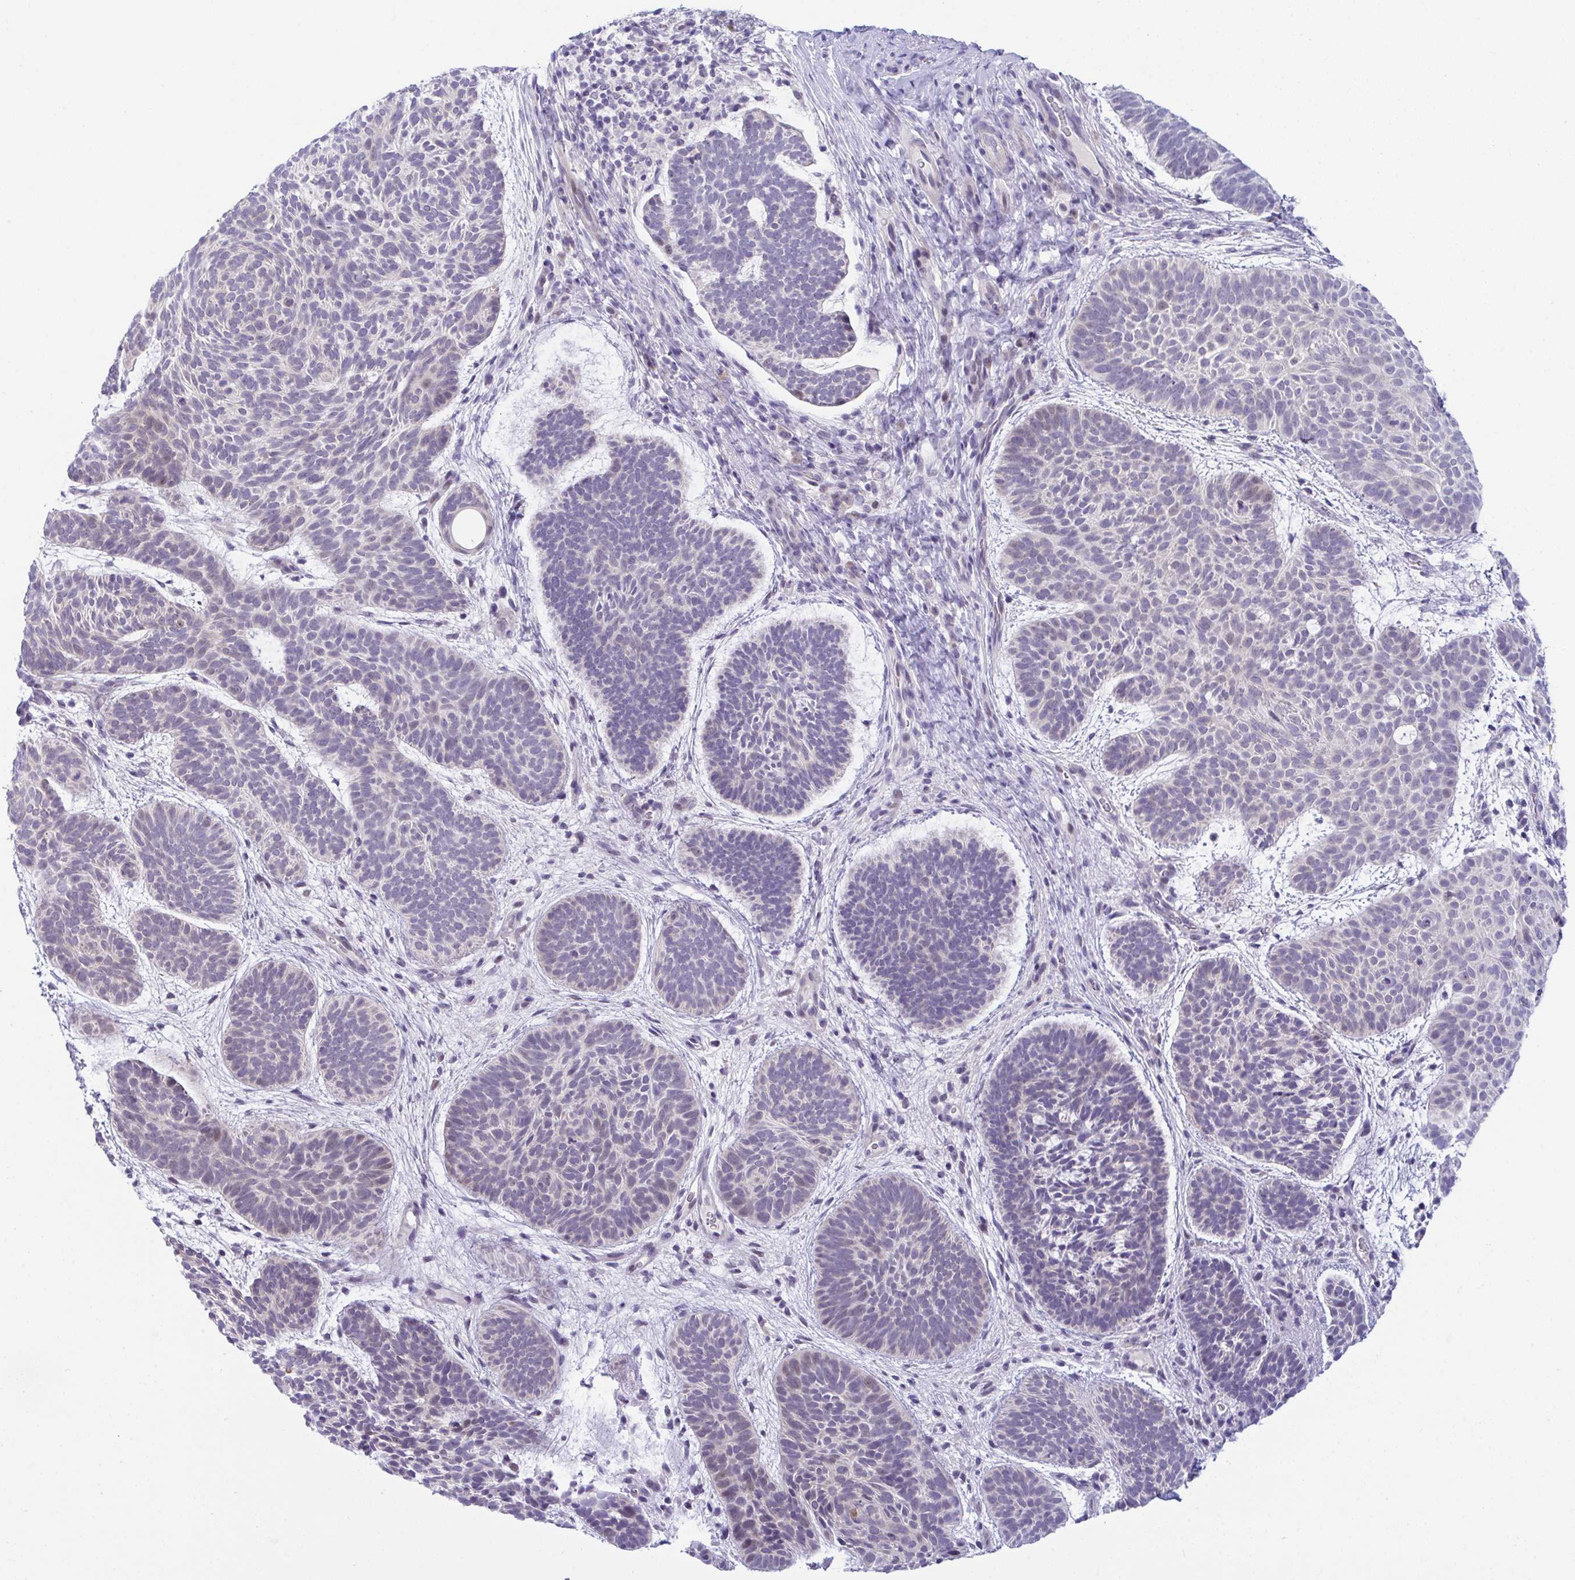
{"staining": {"intensity": "negative", "quantity": "none", "location": "none"}, "tissue": "skin cancer", "cell_type": "Tumor cells", "image_type": "cancer", "snomed": [{"axis": "morphology", "description": "Basal cell carcinoma"}, {"axis": "topography", "description": "Skin"}, {"axis": "topography", "description": "Skin of face"}], "caption": "There is no significant expression in tumor cells of basal cell carcinoma (skin).", "gene": "USP35", "patient": {"sex": "male", "age": 73}}